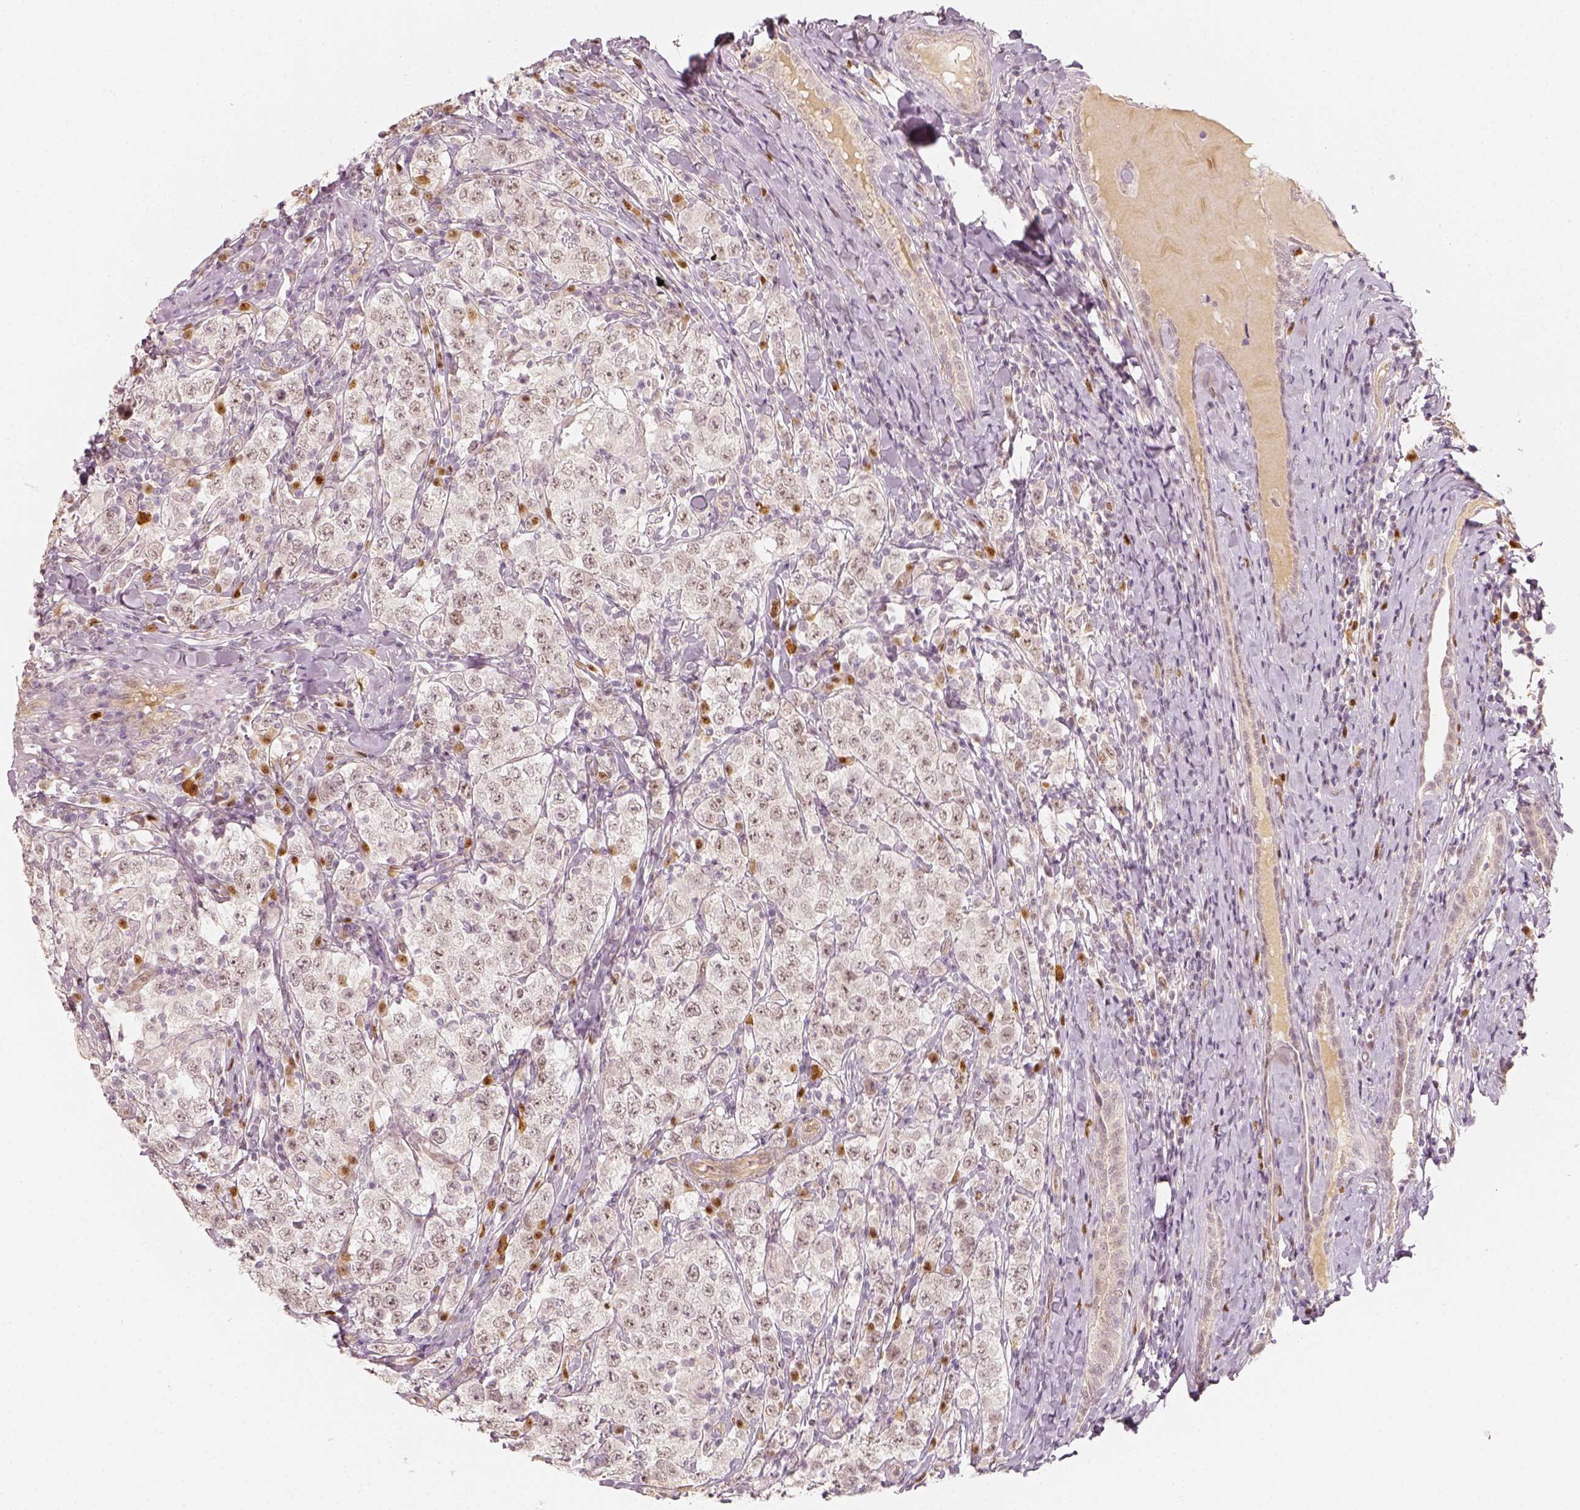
{"staining": {"intensity": "weak", "quantity": "<25%", "location": "nuclear"}, "tissue": "testis cancer", "cell_type": "Tumor cells", "image_type": "cancer", "snomed": [{"axis": "morphology", "description": "Seminoma, NOS"}, {"axis": "morphology", "description": "Carcinoma, Embryonal, NOS"}, {"axis": "topography", "description": "Testis"}], "caption": "Micrograph shows no protein positivity in tumor cells of testis cancer tissue.", "gene": "EAF2", "patient": {"sex": "male", "age": 41}}